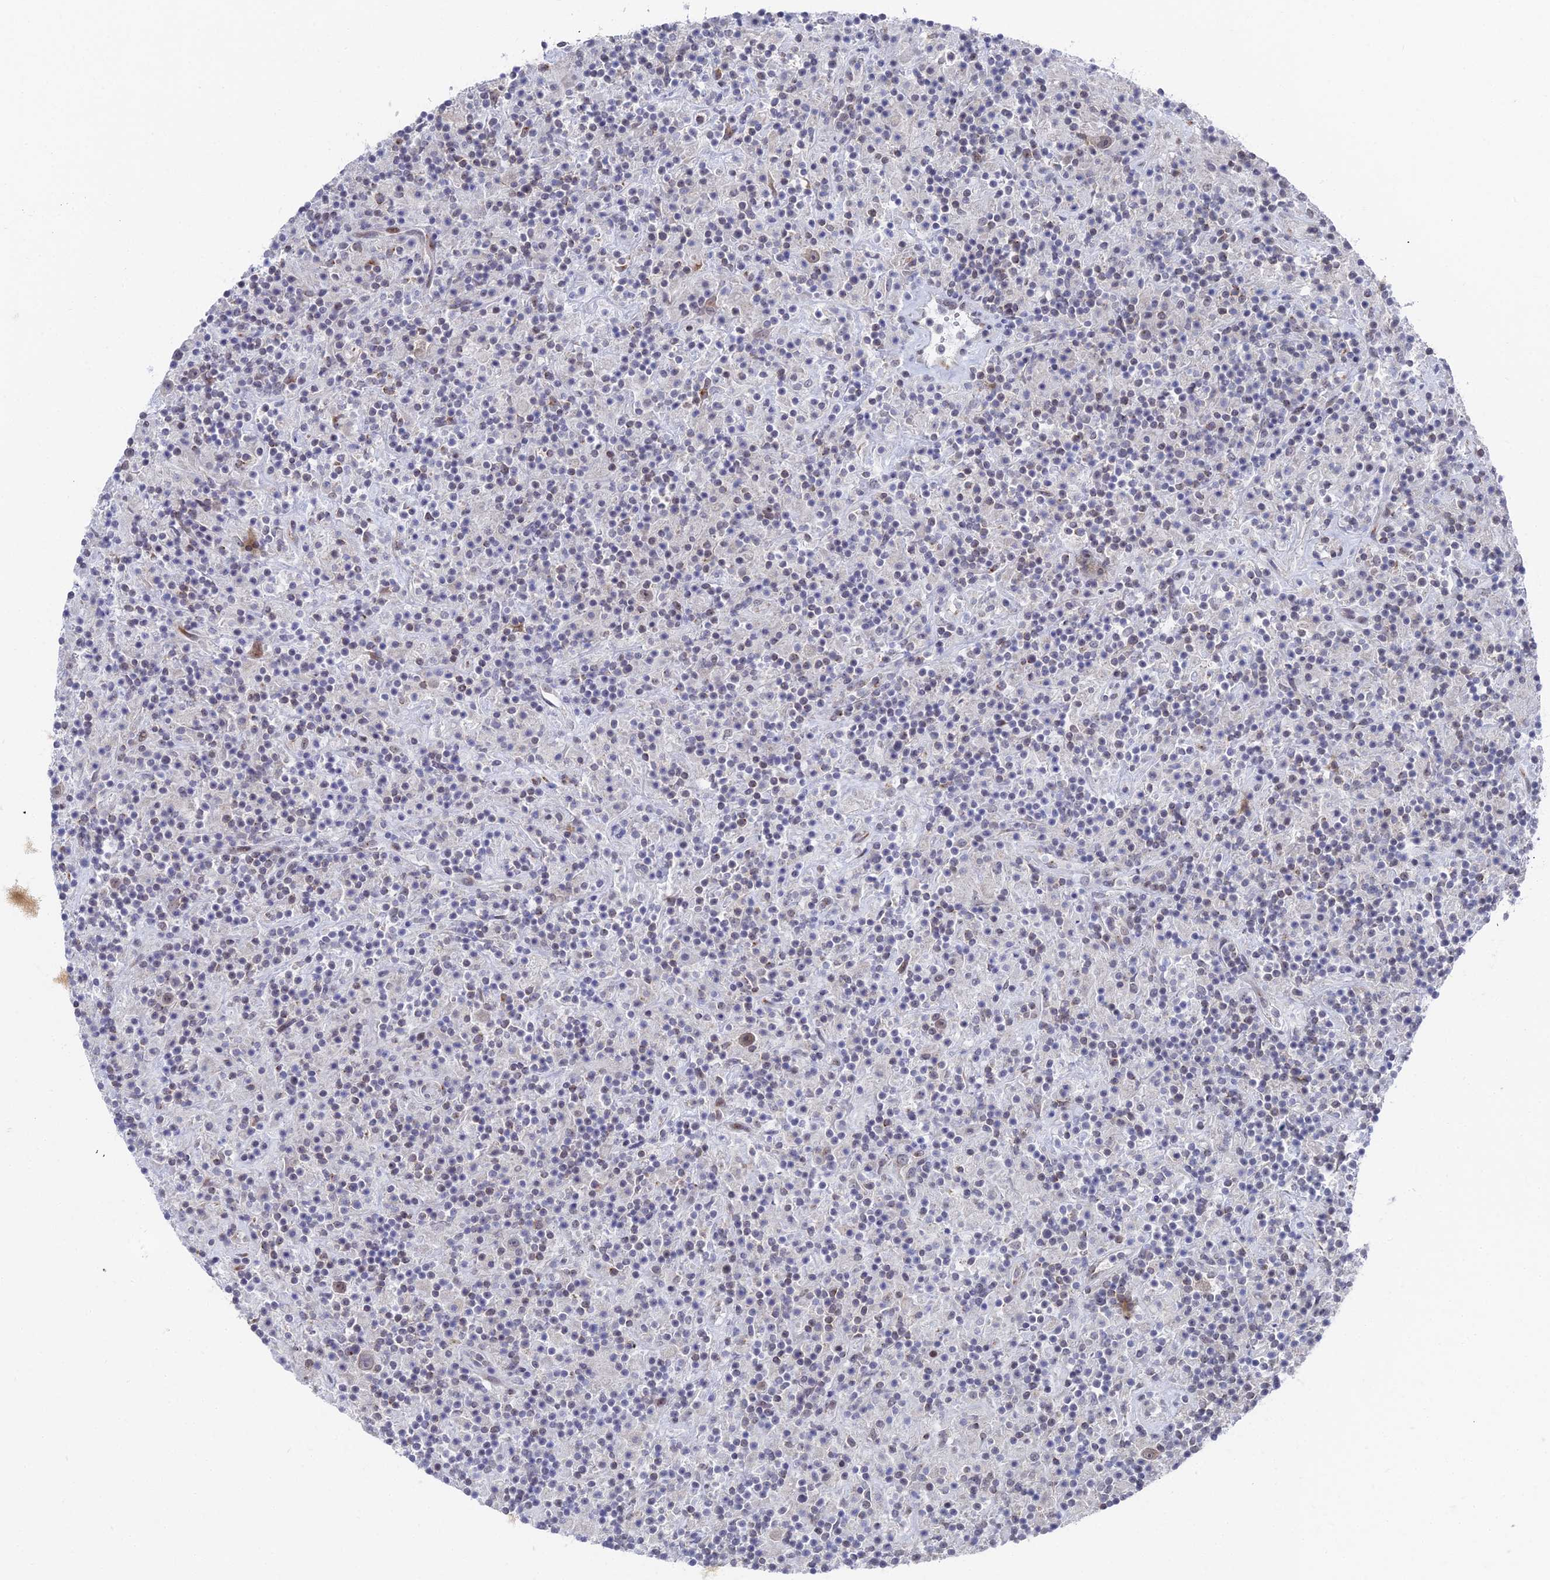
{"staining": {"intensity": "weak", "quantity": "<25%", "location": "cytoplasmic/membranous,nuclear"}, "tissue": "lymphoma", "cell_type": "Tumor cells", "image_type": "cancer", "snomed": [{"axis": "morphology", "description": "Hodgkin's disease, NOS"}, {"axis": "topography", "description": "Lymph node"}], "caption": "Immunohistochemistry micrograph of neoplastic tissue: human Hodgkin's disease stained with DAB (3,3'-diaminobenzidine) exhibits no significant protein expression in tumor cells.", "gene": "FHIP2A", "patient": {"sex": "male", "age": 70}}